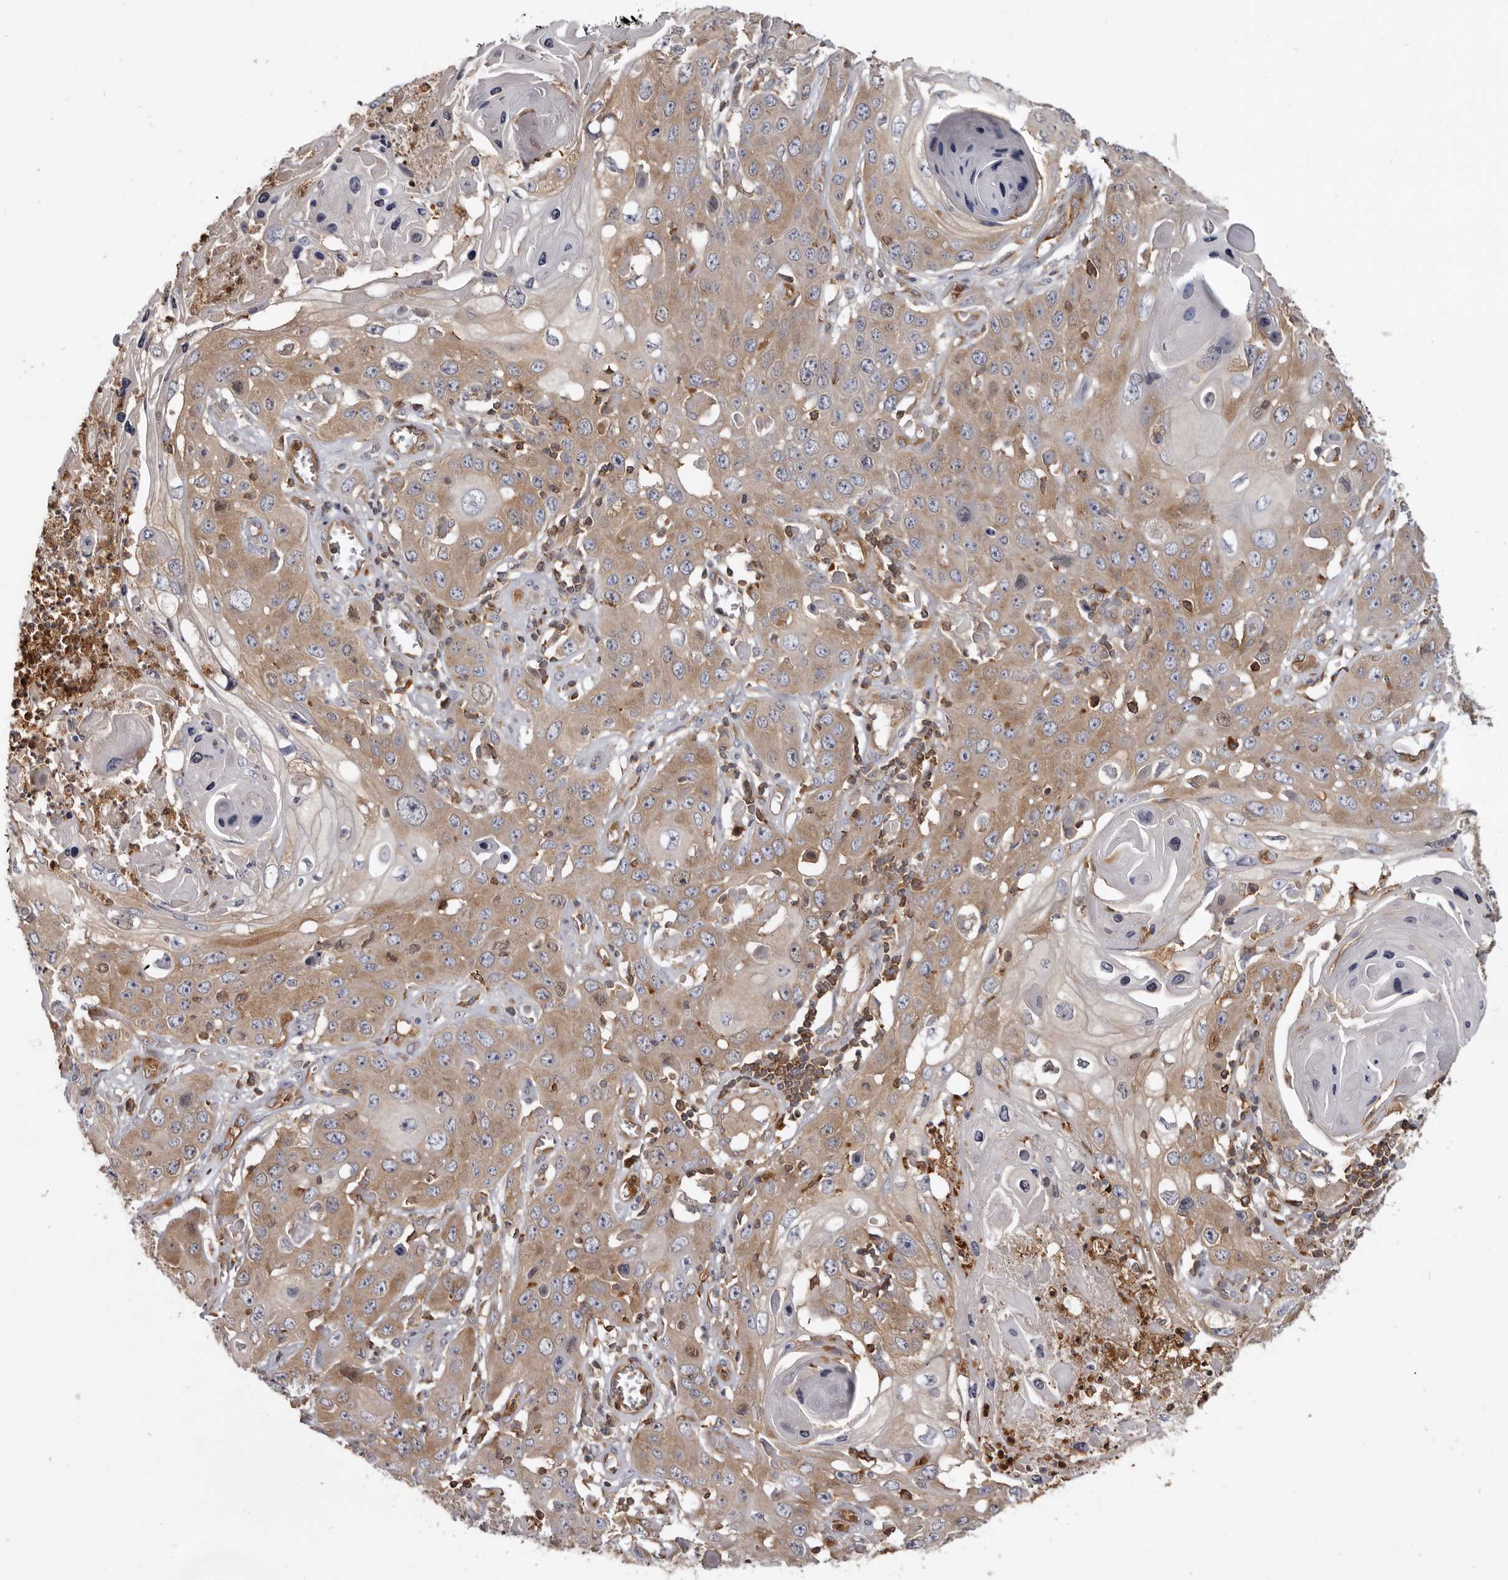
{"staining": {"intensity": "moderate", "quantity": ">75%", "location": "cytoplasmic/membranous"}, "tissue": "skin cancer", "cell_type": "Tumor cells", "image_type": "cancer", "snomed": [{"axis": "morphology", "description": "Squamous cell carcinoma, NOS"}, {"axis": "topography", "description": "Skin"}], "caption": "Immunohistochemical staining of human squamous cell carcinoma (skin) exhibits medium levels of moderate cytoplasmic/membranous protein expression in approximately >75% of tumor cells.", "gene": "CBL", "patient": {"sex": "male", "age": 55}}